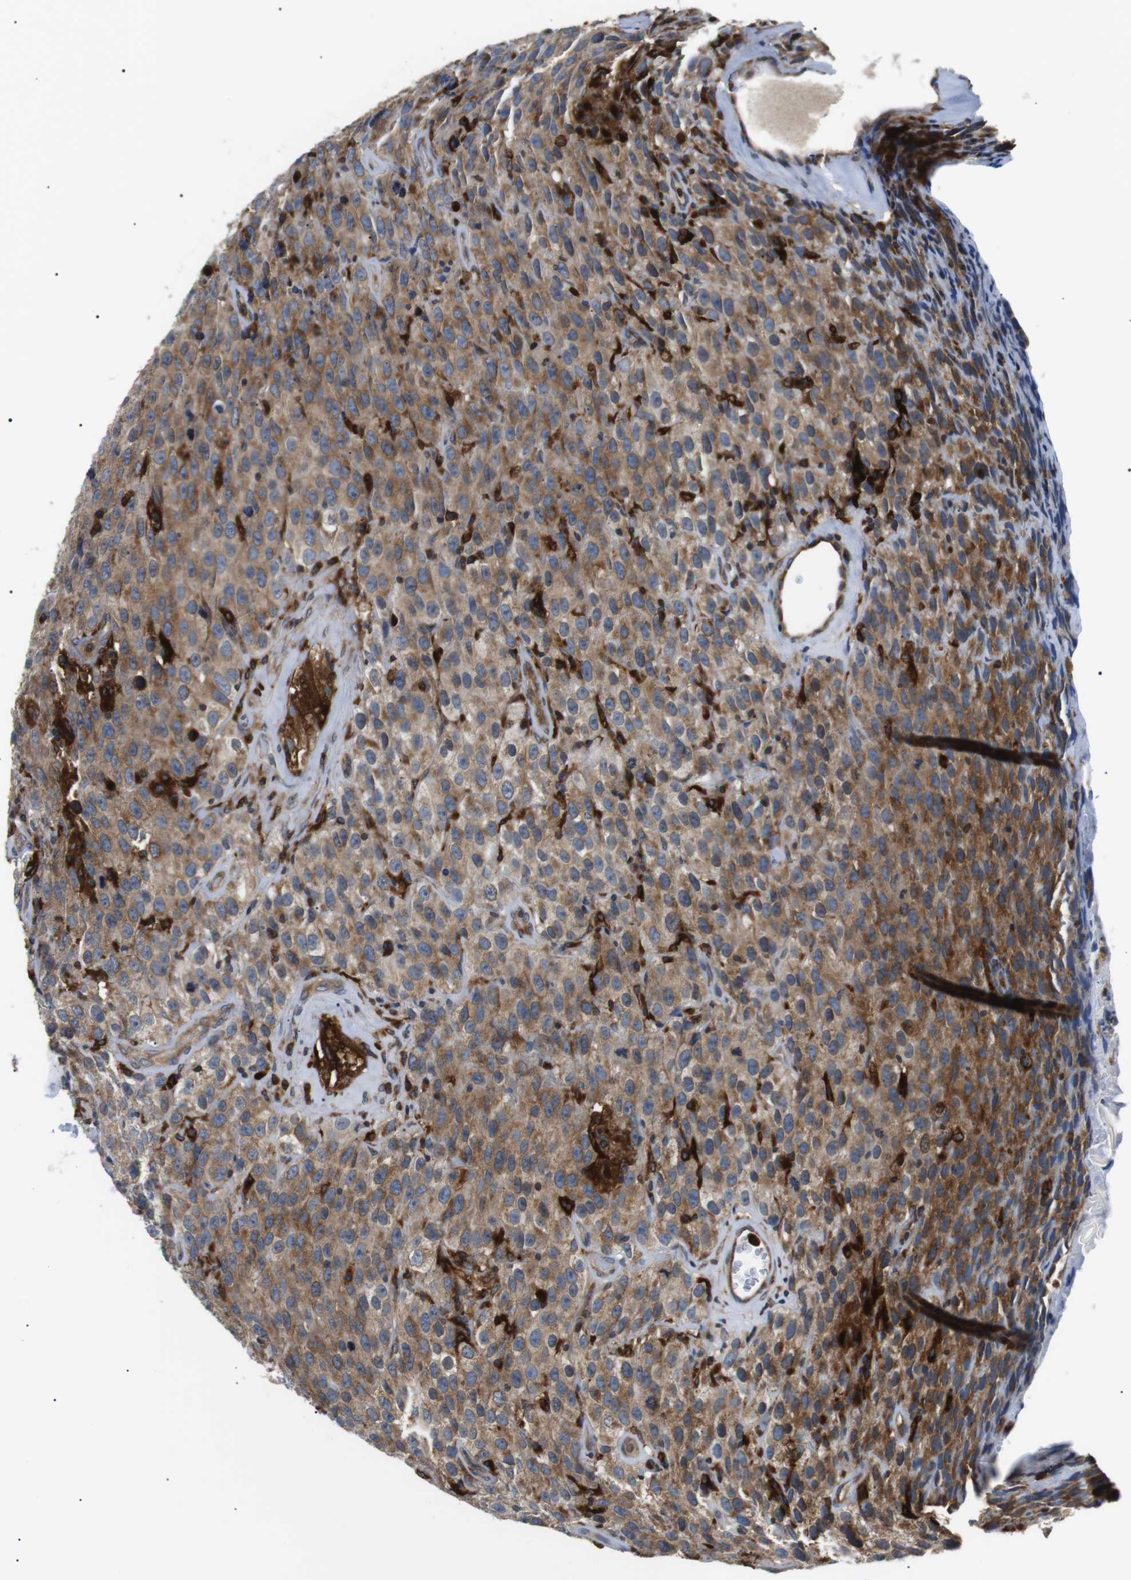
{"staining": {"intensity": "moderate", "quantity": ">75%", "location": "cytoplasmic/membranous"}, "tissue": "testis cancer", "cell_type": "Tumor cells", "image_type": "cancer", "snomed": [{"axis": "morphology", "description": "Seminoma, NOS"}, {"axis": "topography", "description": "Testis"}], "caption": "Protein expression analysis of human seminoma (testis) reveals moderate cytoplasmic/membranous staining in about >75% of tumor cells. Ihc stains the protein of interest in brown and the nuclei are stained blue.", "gene": "RAB9A", "patient": {"sex": "male", "age": 52}}